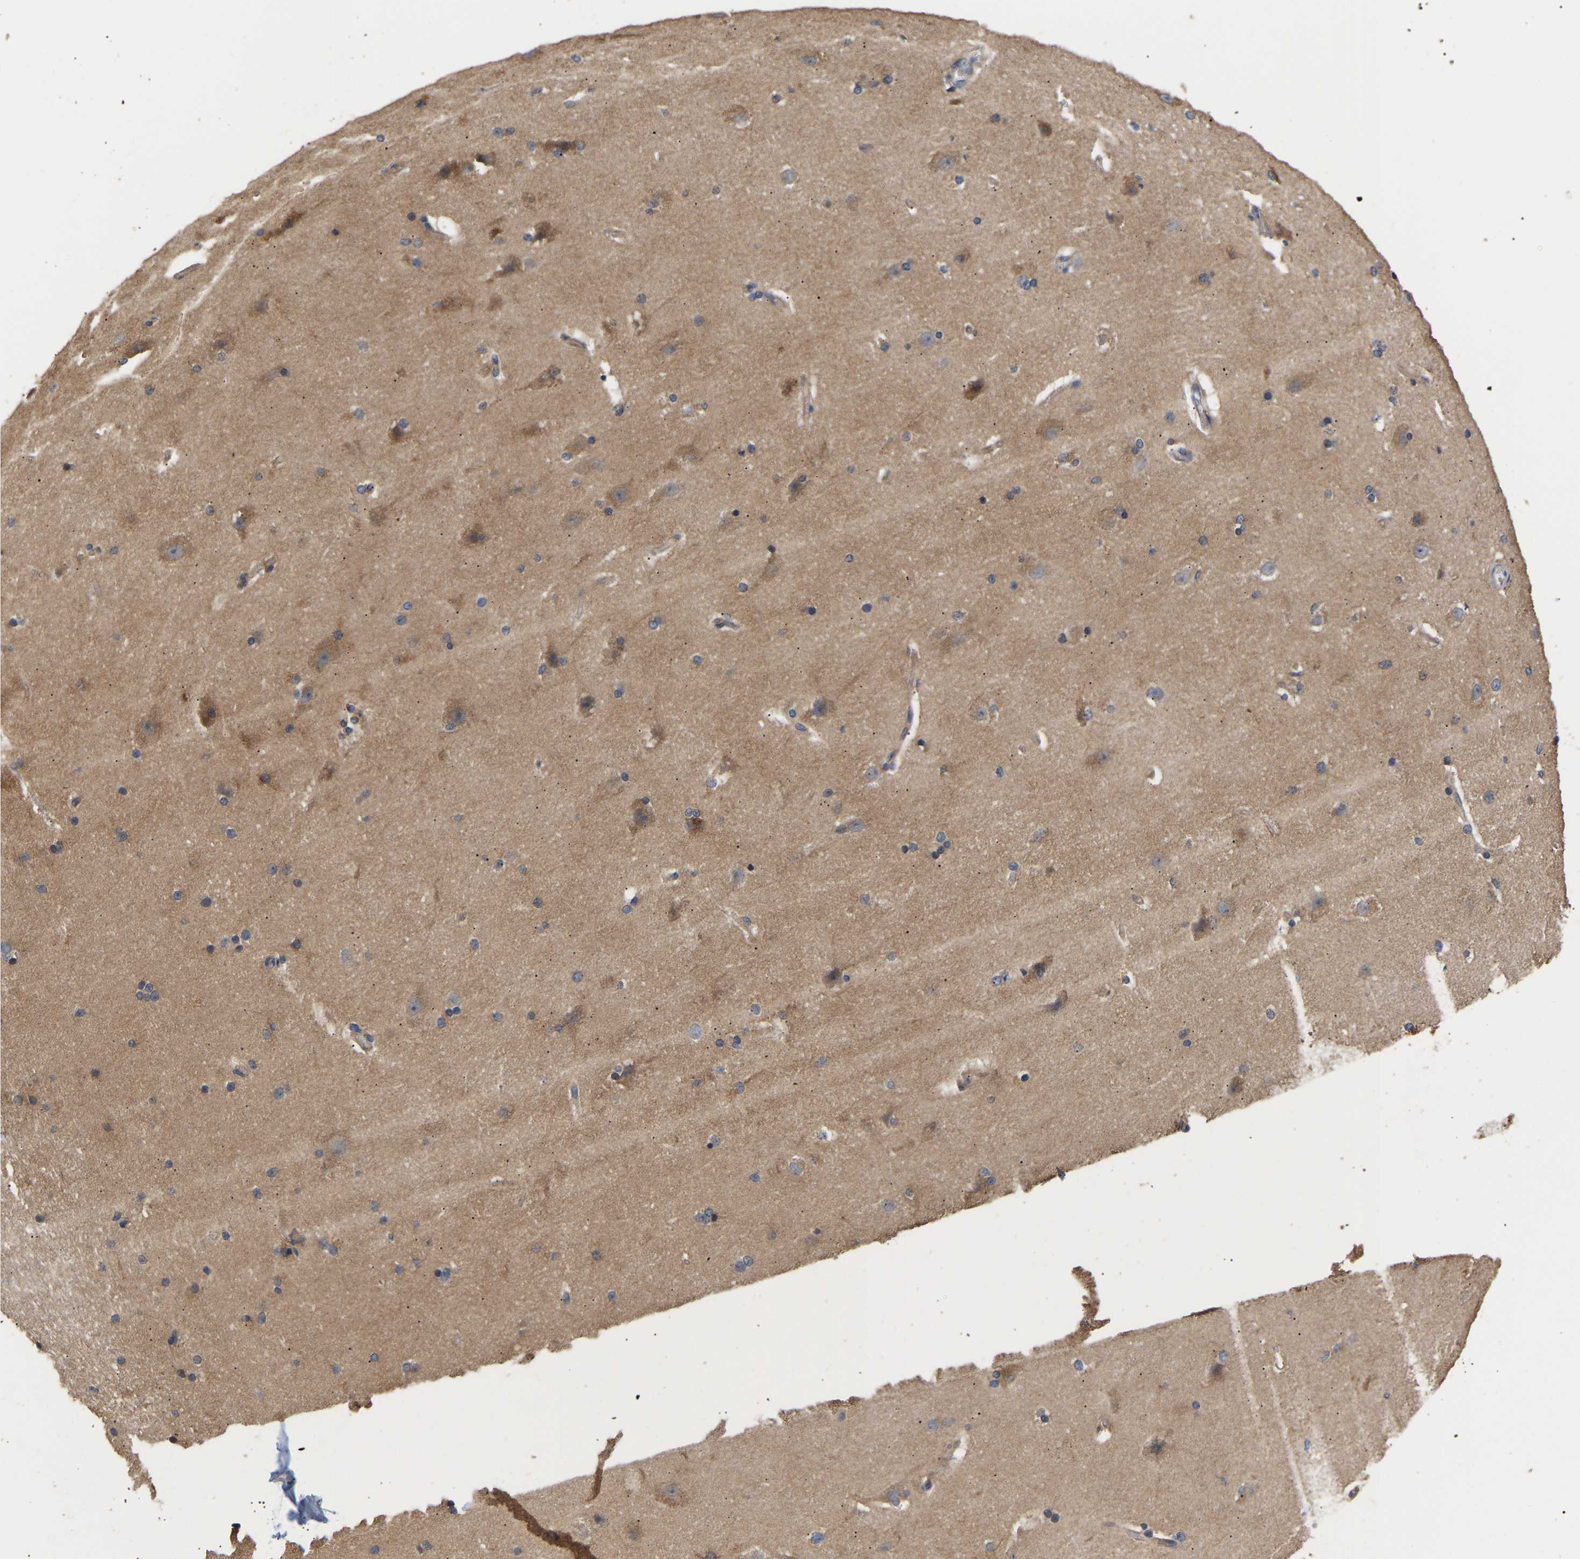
{"staining": {"intensity": "weak", "quantity": ">75%", "location": "cytoplasmic/membranous"}, "tissue": "cerebral cortex", "cell_type": "Endothelial cells", "image_type": "normal", "snomed": [{"axis": "morphology", "description": "Normal tissue, NOS"}, {"axis": "topography", "description": "Cerebral cortex"}, {"axis": "topography", "description": "Hippocampus"}], "caption": "This micrograph displays benign cerebral cortex stained with immunohistochemistry (IHC) to label a protein in brown. The cytoplasmic/membranous of endothelial cells show weak positivity for the protein. Nuclei are counter-stained blue.", "gene": "LRBA", "patient": {"sex": "female", "age": 19}}